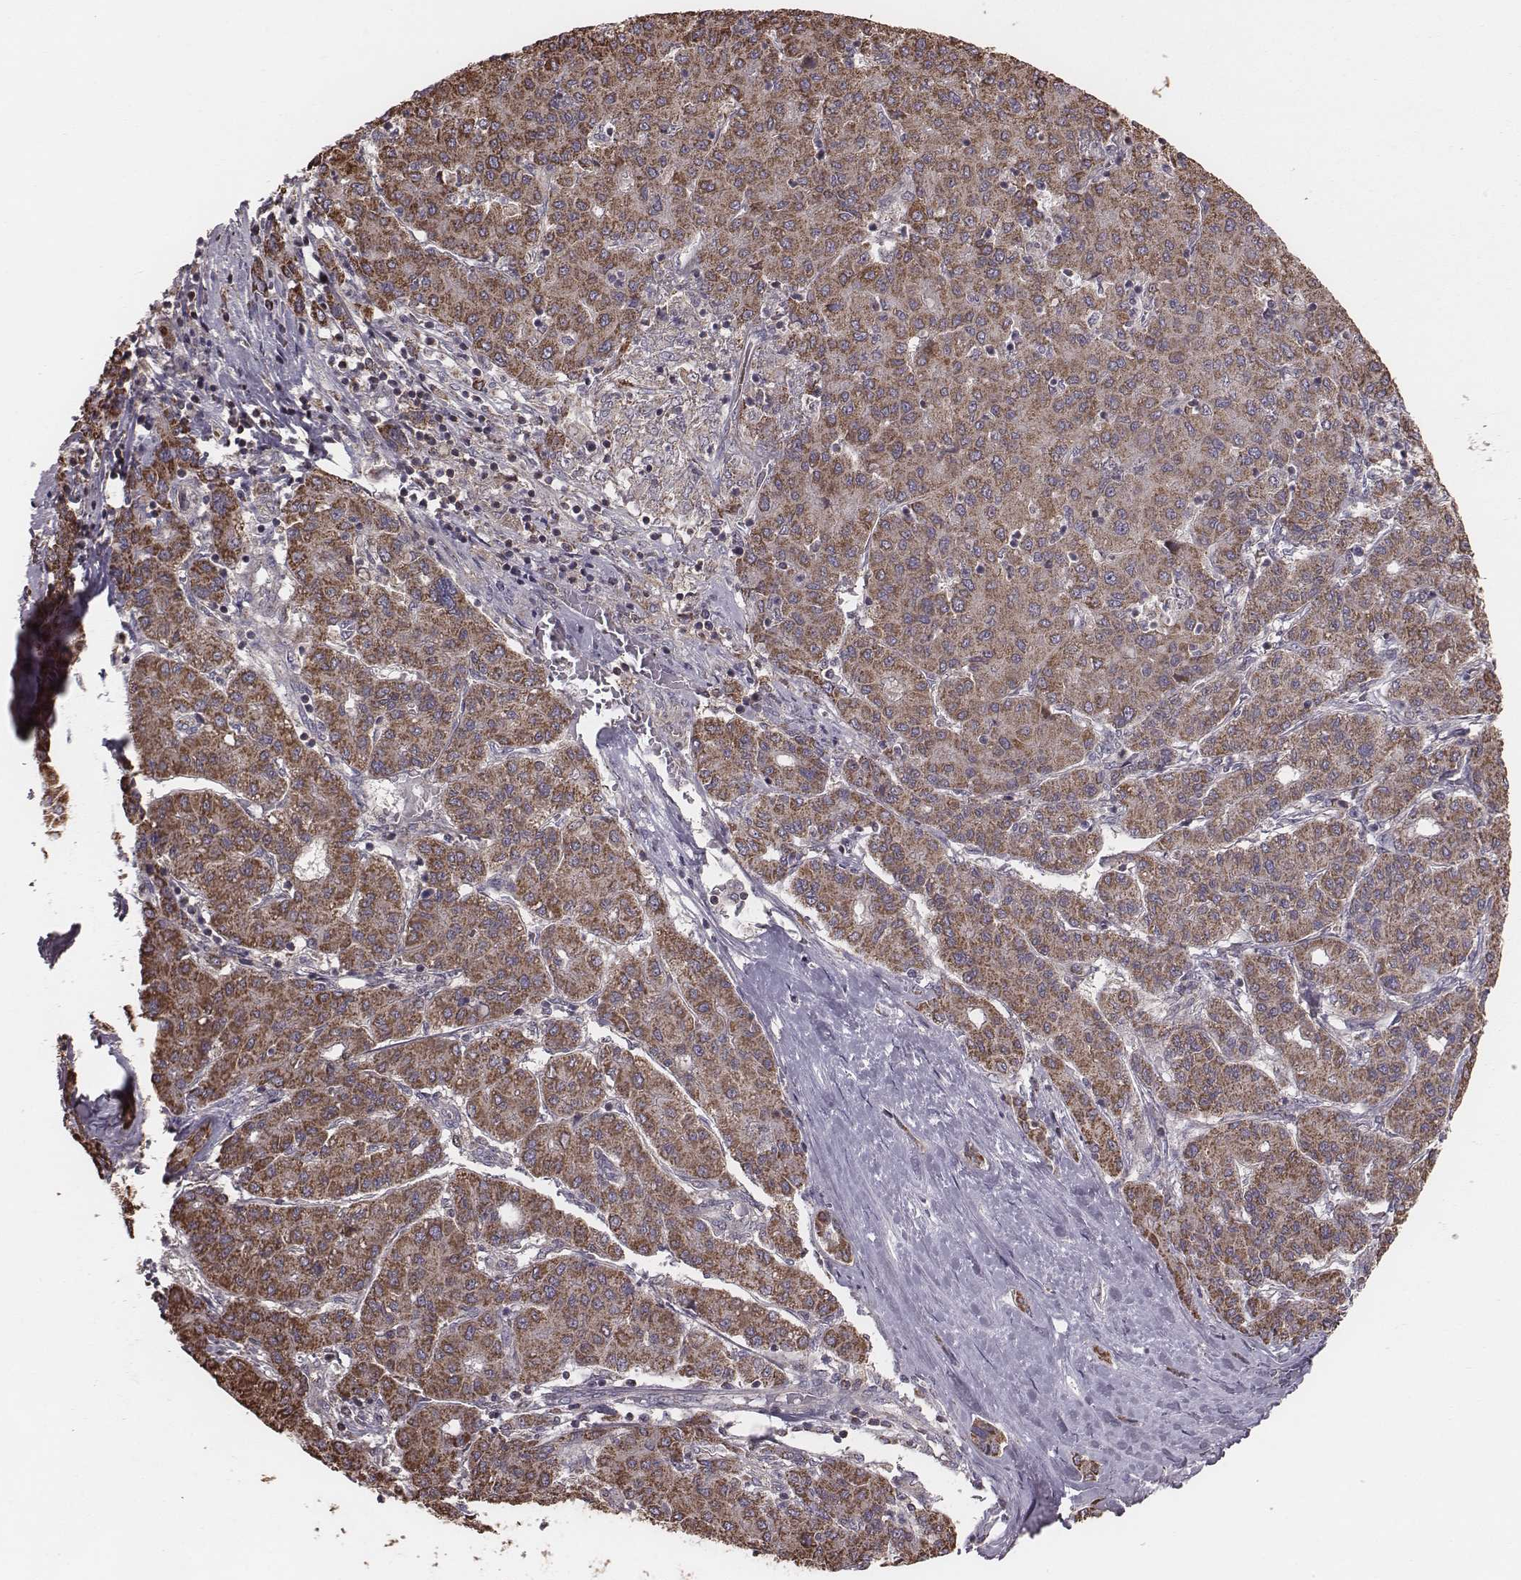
{"staining": {"intensity": "strong", "quantity": ">75%", "location": "cytoplasmic/membranous"}, "tissue": "liver cancer", "cell_type": "Tumor cells", "image_type": "cancer", "snomed": [{"axis": "morphology", "description": "Carcinoma, Hepatocellular, NOS"}, {"axis": "topography", "description": "Liver"}], "caption": "Human liver cancer (hepatocellular carcinoma) stained for a protein (brown) displays strong cytoplasmic/membranous positive staining in about >75% of tumor cells.", "gene": "PDCD2L", "patient": {"sex": "male", "age": 65}}